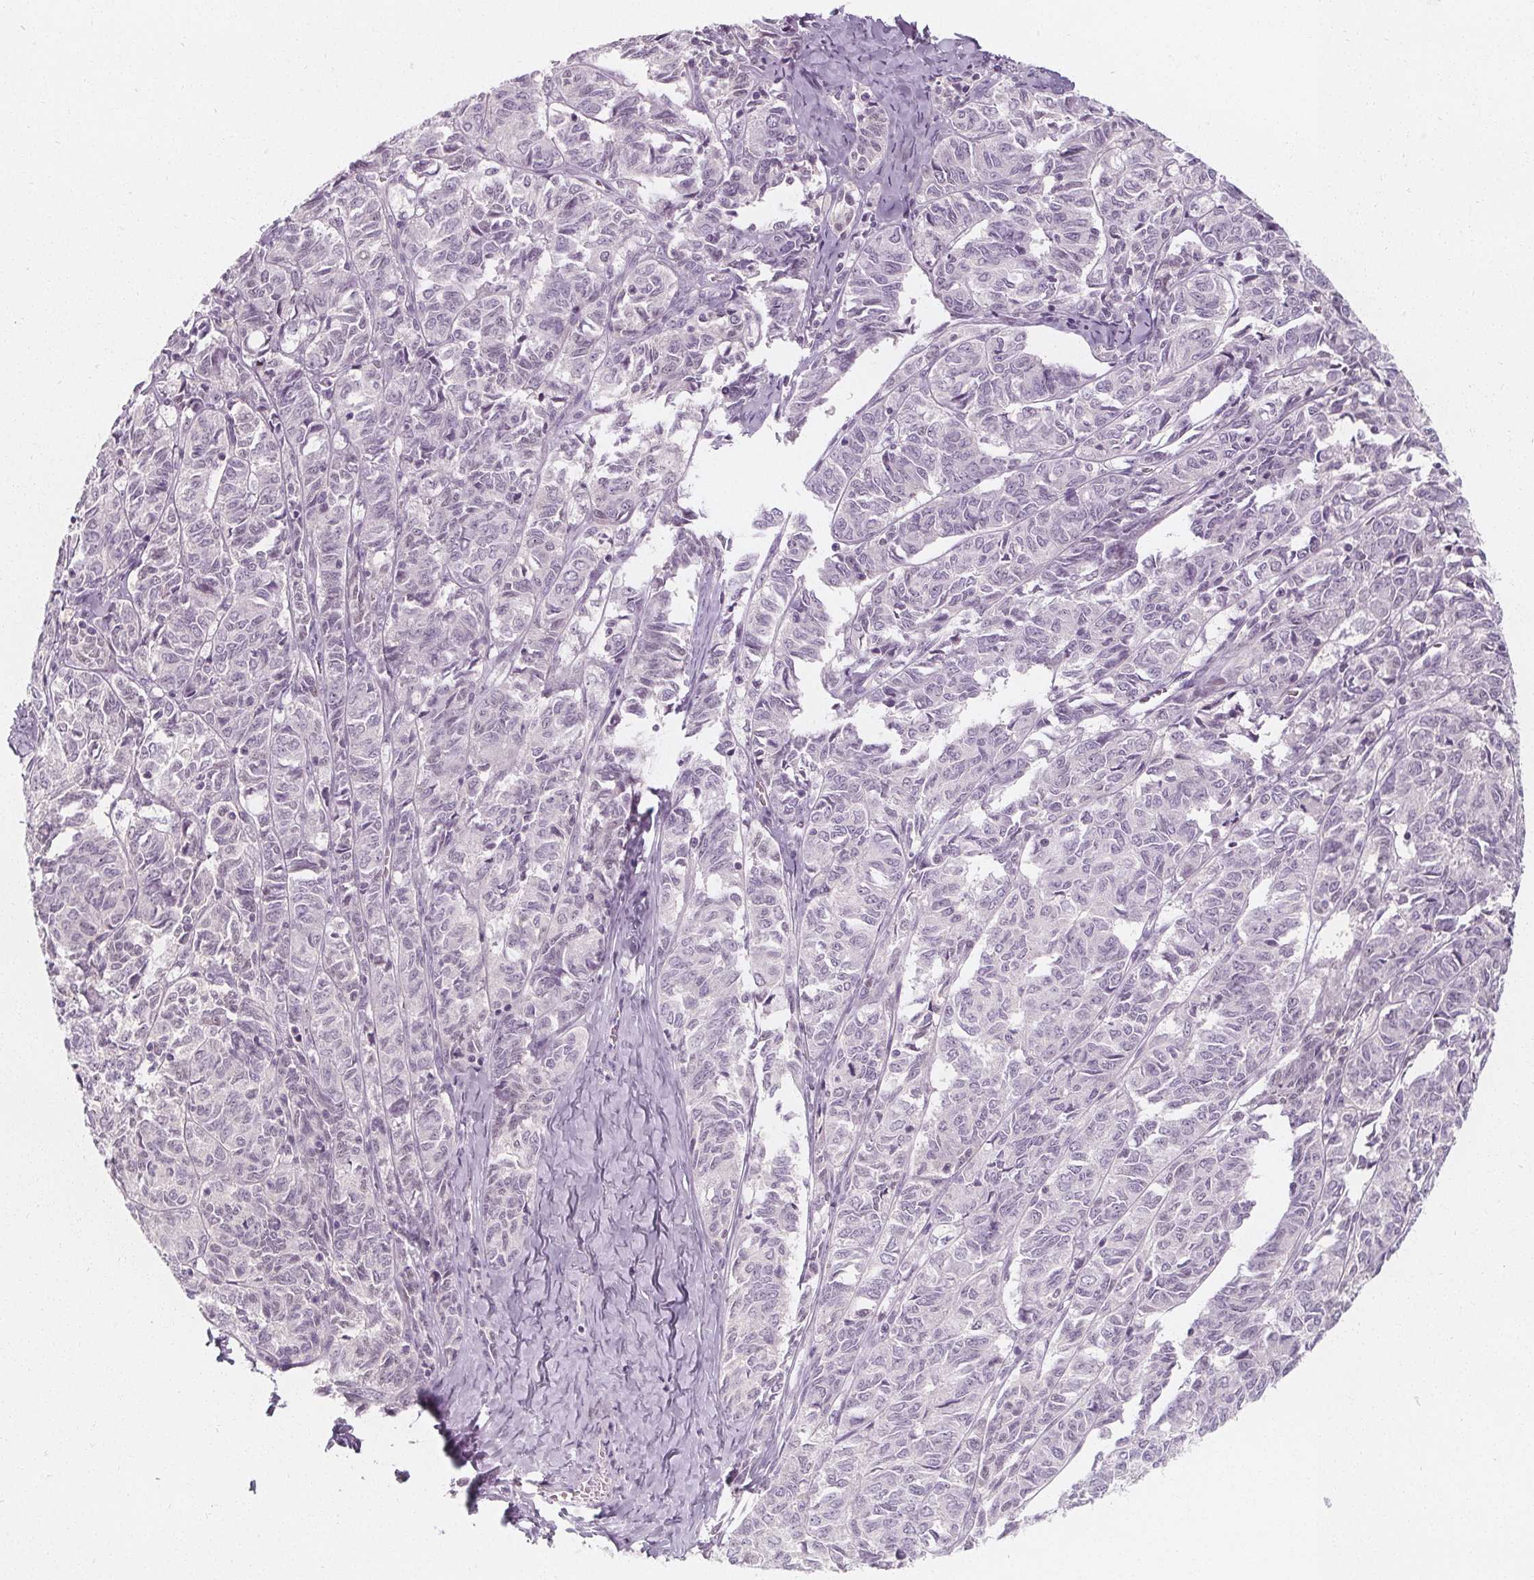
{"staining": {"intensity": "negative", "quantity": "none", "location": "none"}, "tissue": "ovarian cancer", "cell_type": "Tumor cells", "image_type": "cancer", "snomed": [{"axis": "morphology", "description": "Carcinoma, endometroid"}, {"axis": "topography", "description": "Ovary"}], "caption": "Protein analysis of endometroid carcinoma (ovarian) displays no significant staining in tumor cells. Nuclei are stained in blue.", "gene": "UGP2", "patient": {"sex": "female", "age": 80}}